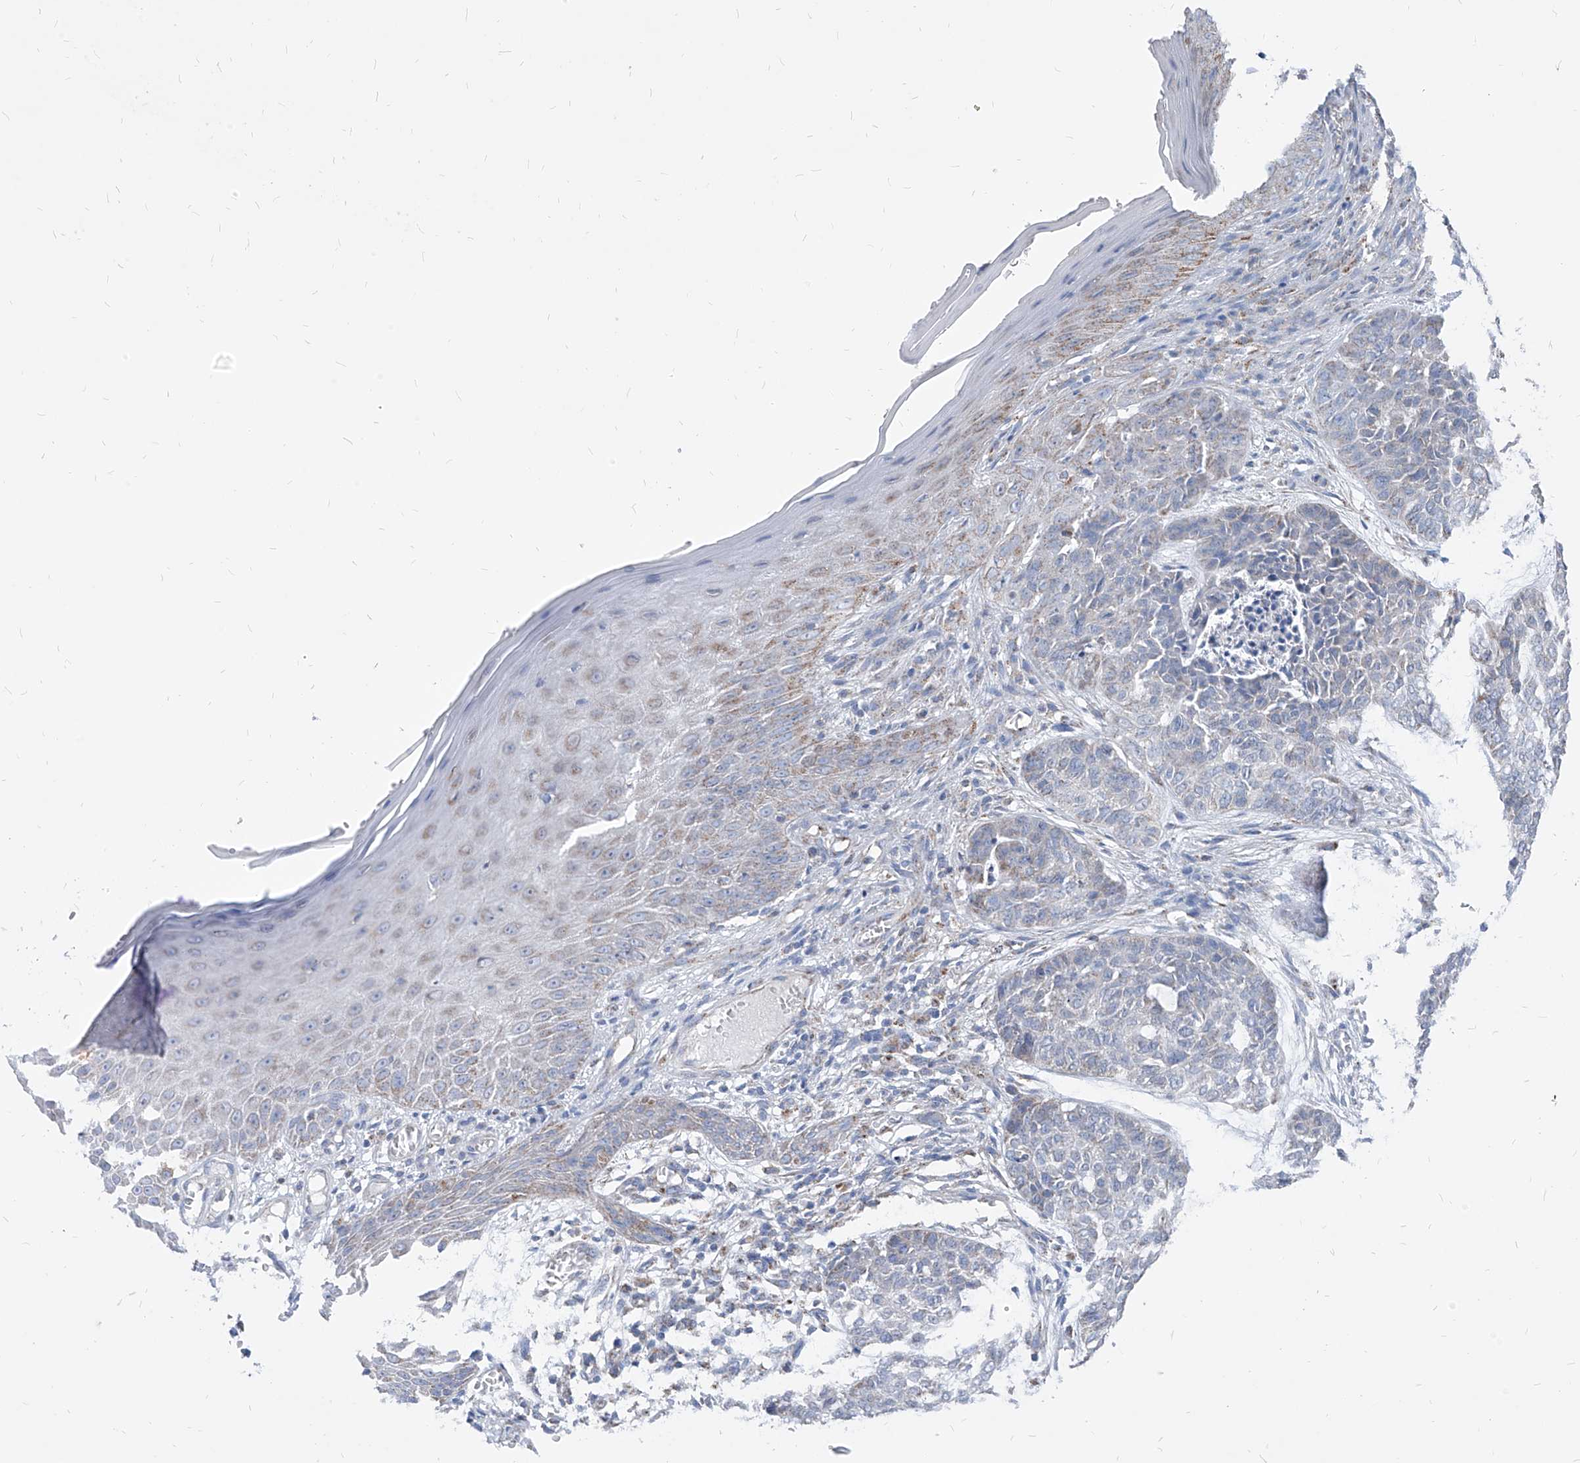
{"staining": {"intensity": "negative", "quantity": "none", "location": "none"}, "tissue": "skin cancer", "cell_type": "Tumor cells", "image_type": "cancer", "snomed": [{"axis": "morphology", "description": "Basal cell carcinoma"}, {"axis": "topography", "description": "Skin"}], "caption": "Tumor cells show no significant protein expression in skin basal cell carcinoma.", "gene": "AGPS", "patient": {"sex": "female", "age": 64}}